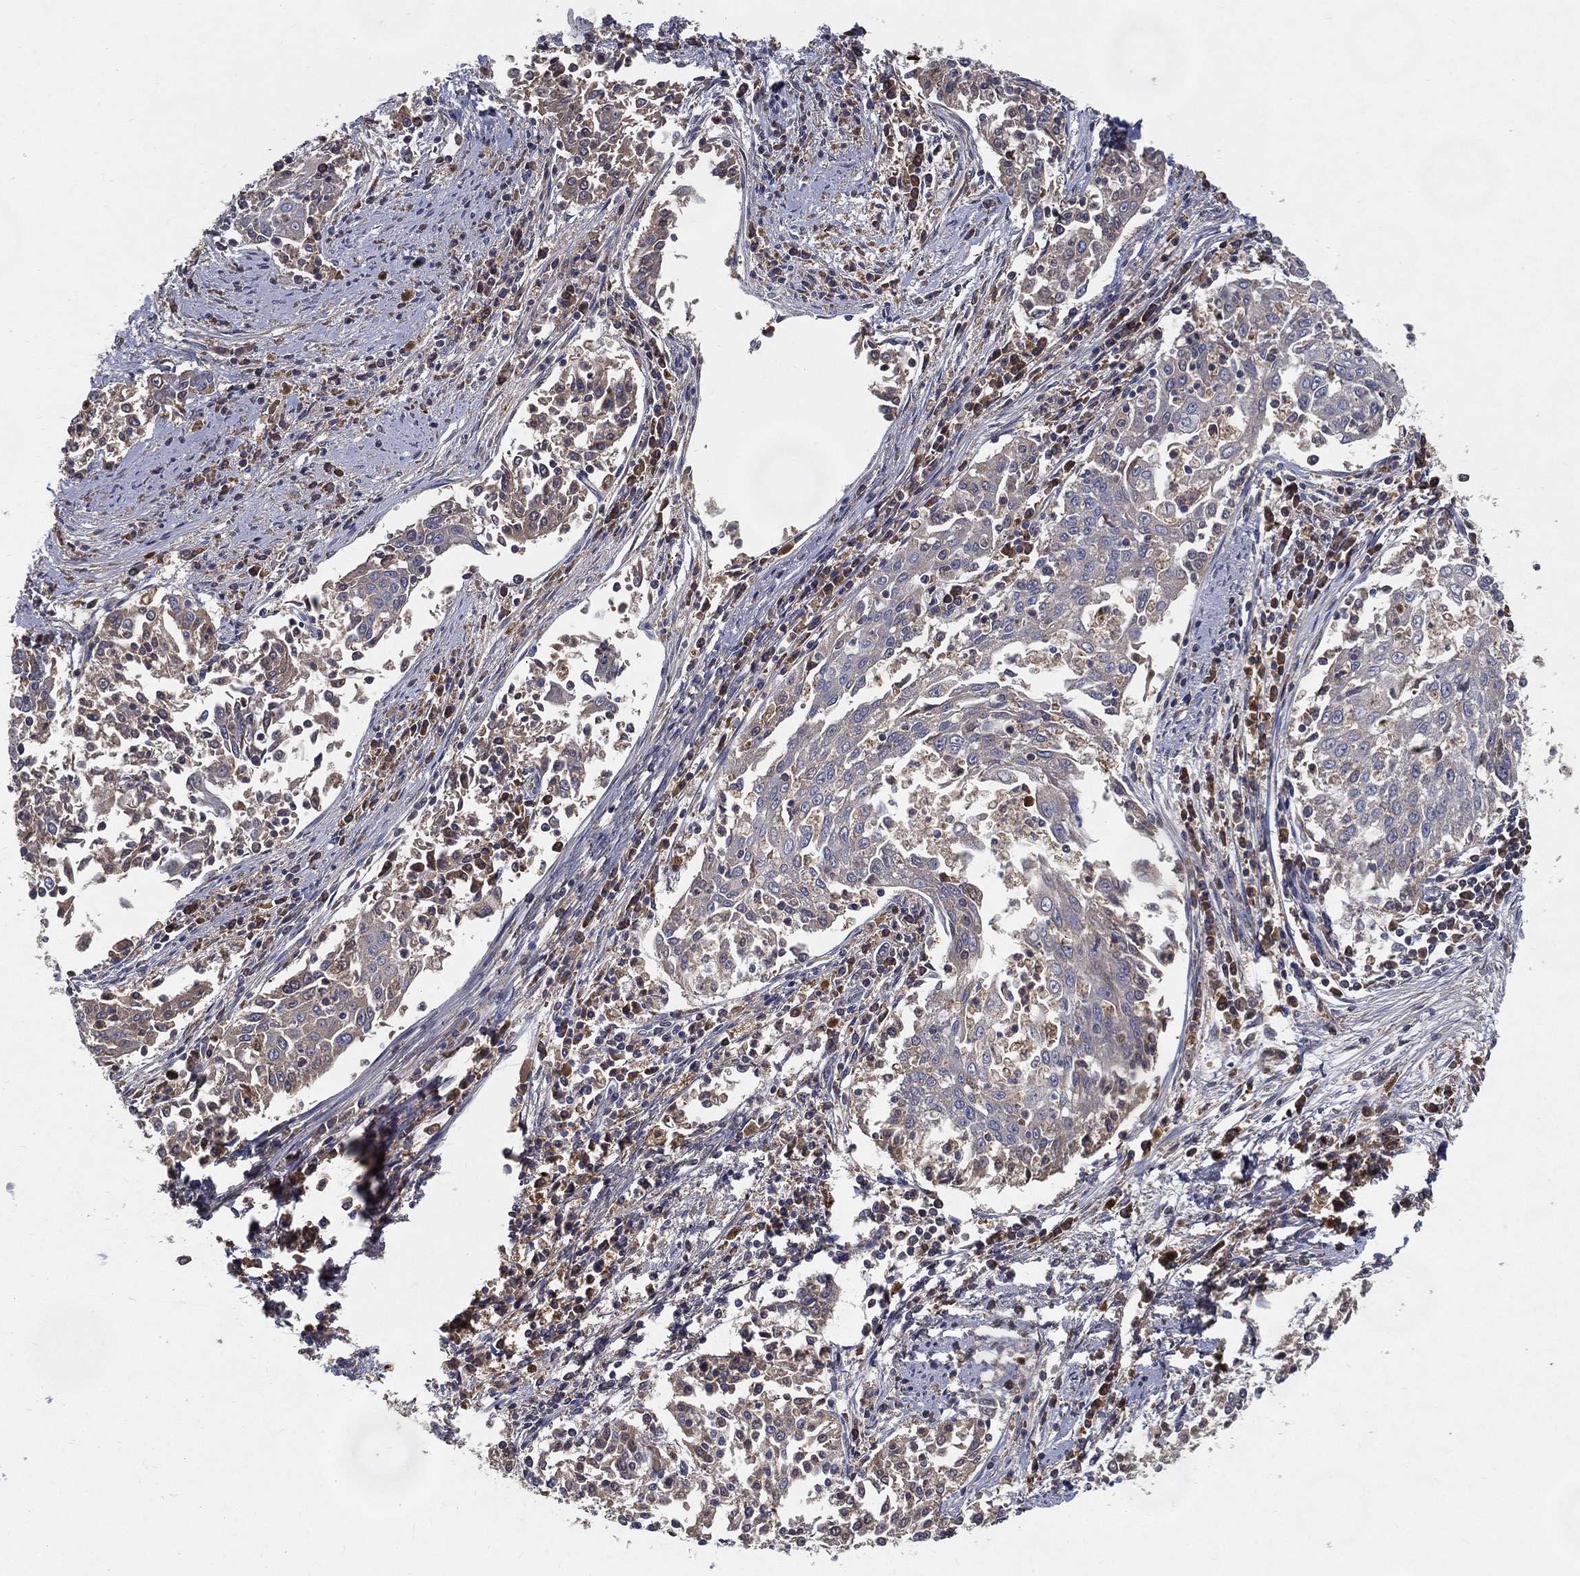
{"staining": {"intensity": "negative", "quantity": "none", "location": "none"}, "tissue": "cervical cancer", "cell_type": "Tumor cells", "image_type": "cancer", "snomed": [{"axis": "morphology", "description": "Squamous cell carcinoma, NOS"}, {"axis": "topography", "description": "Cervix"}], "caption": "Tumor cells show no significant protein expression in squamous cell carcinoma (cervical). Nuclei are stained in blue.", "gene": "MT-ND1", "patient": {"sex": "female", "age": 41}}